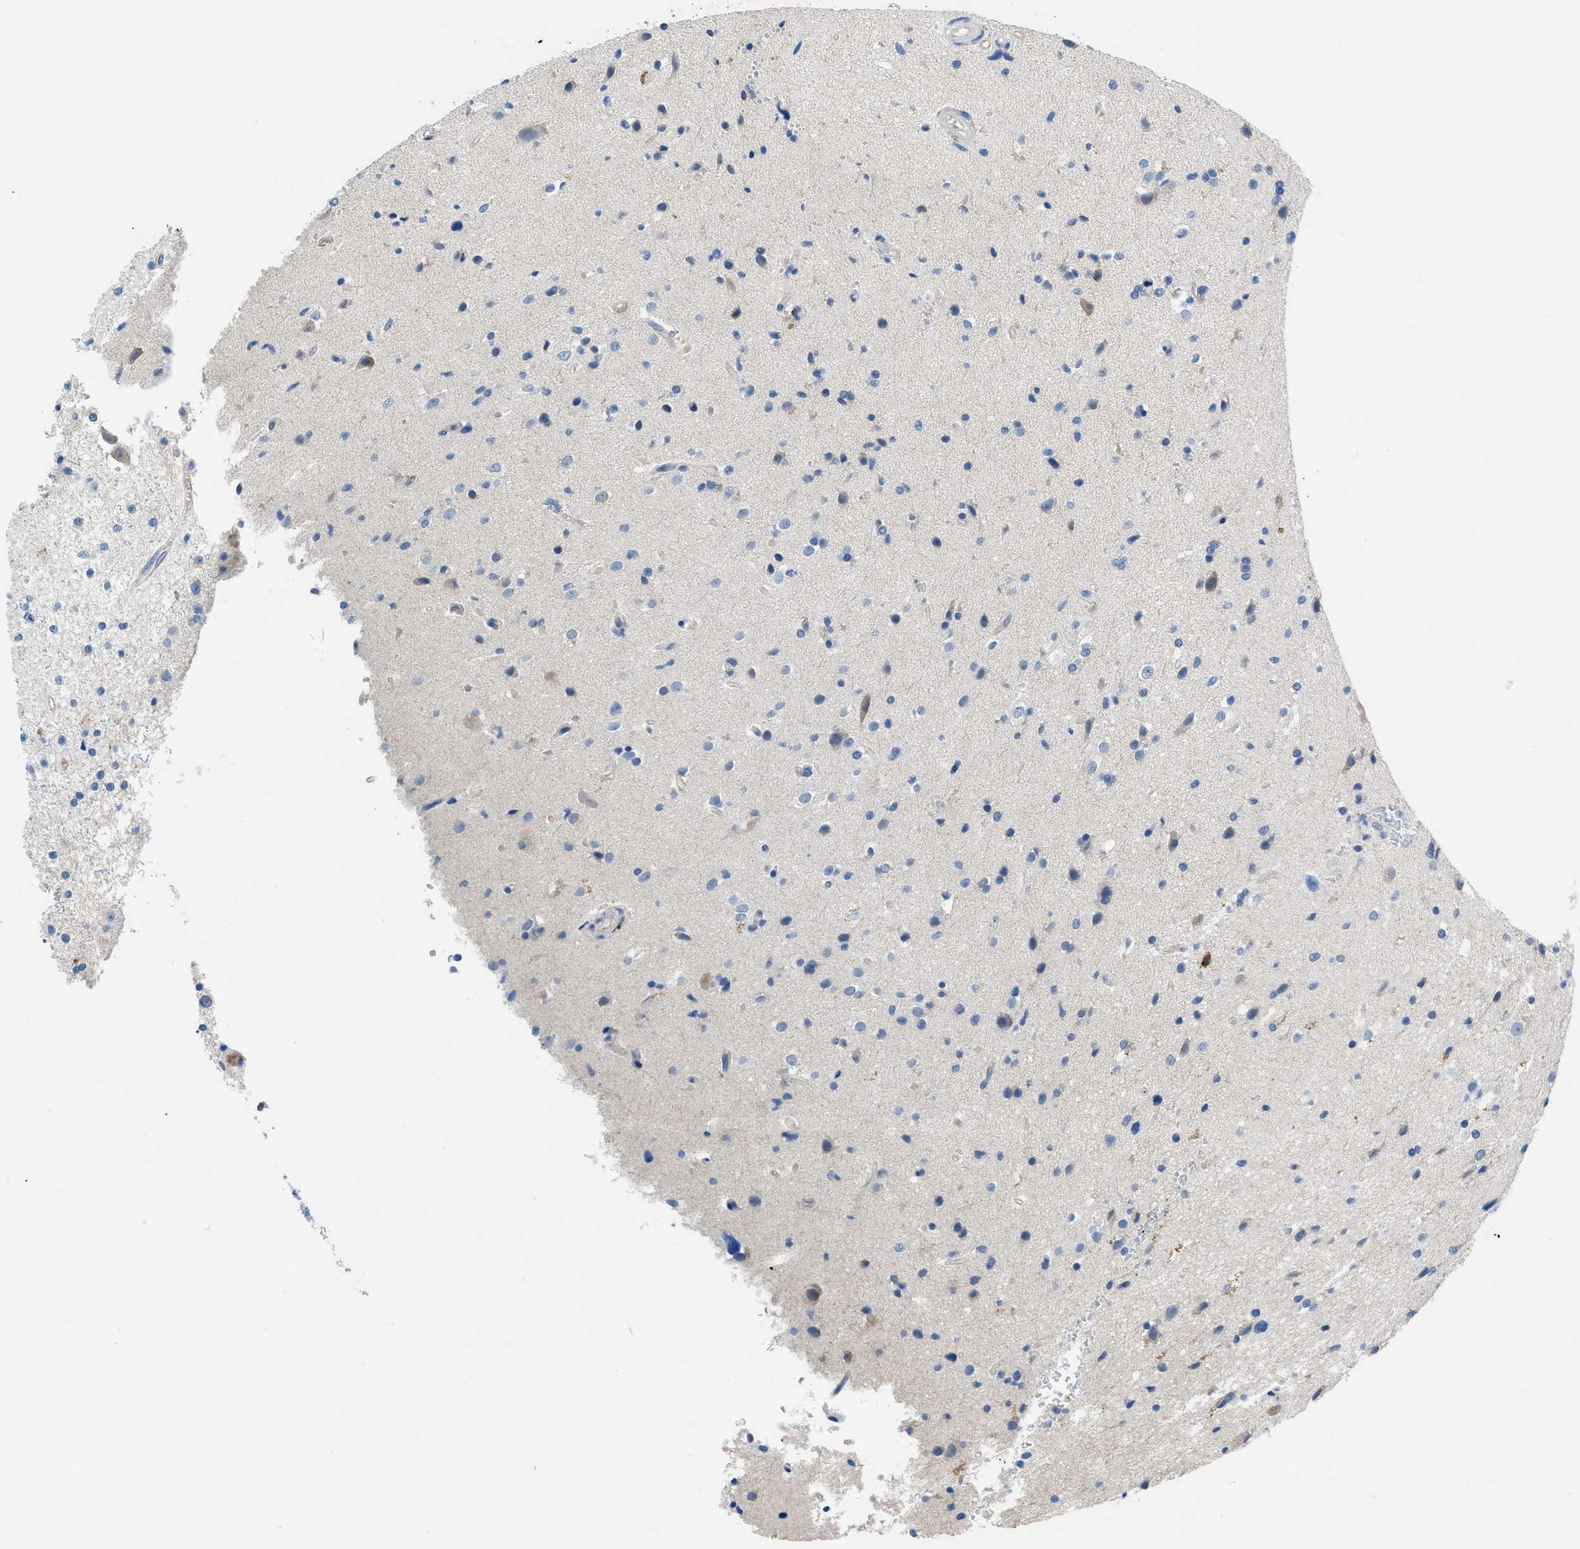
{"staining": {"intensity": "negative", "quantity": "none", "location": "none"}, "tissue": "glioma", "cell_type": "Tumor cells", "image_type": "cancer", "snomed": [{"axis": "morphology", "description": "Glioma, malignant, High grade"}, {"axis": "topography", "description": "Brain"}], "caption": "Histopathology image shows no significant protein positivity in tumor cells of glioma.", "gene": "SLC10A6", "patient": {"sex": "male", "age": 33}}